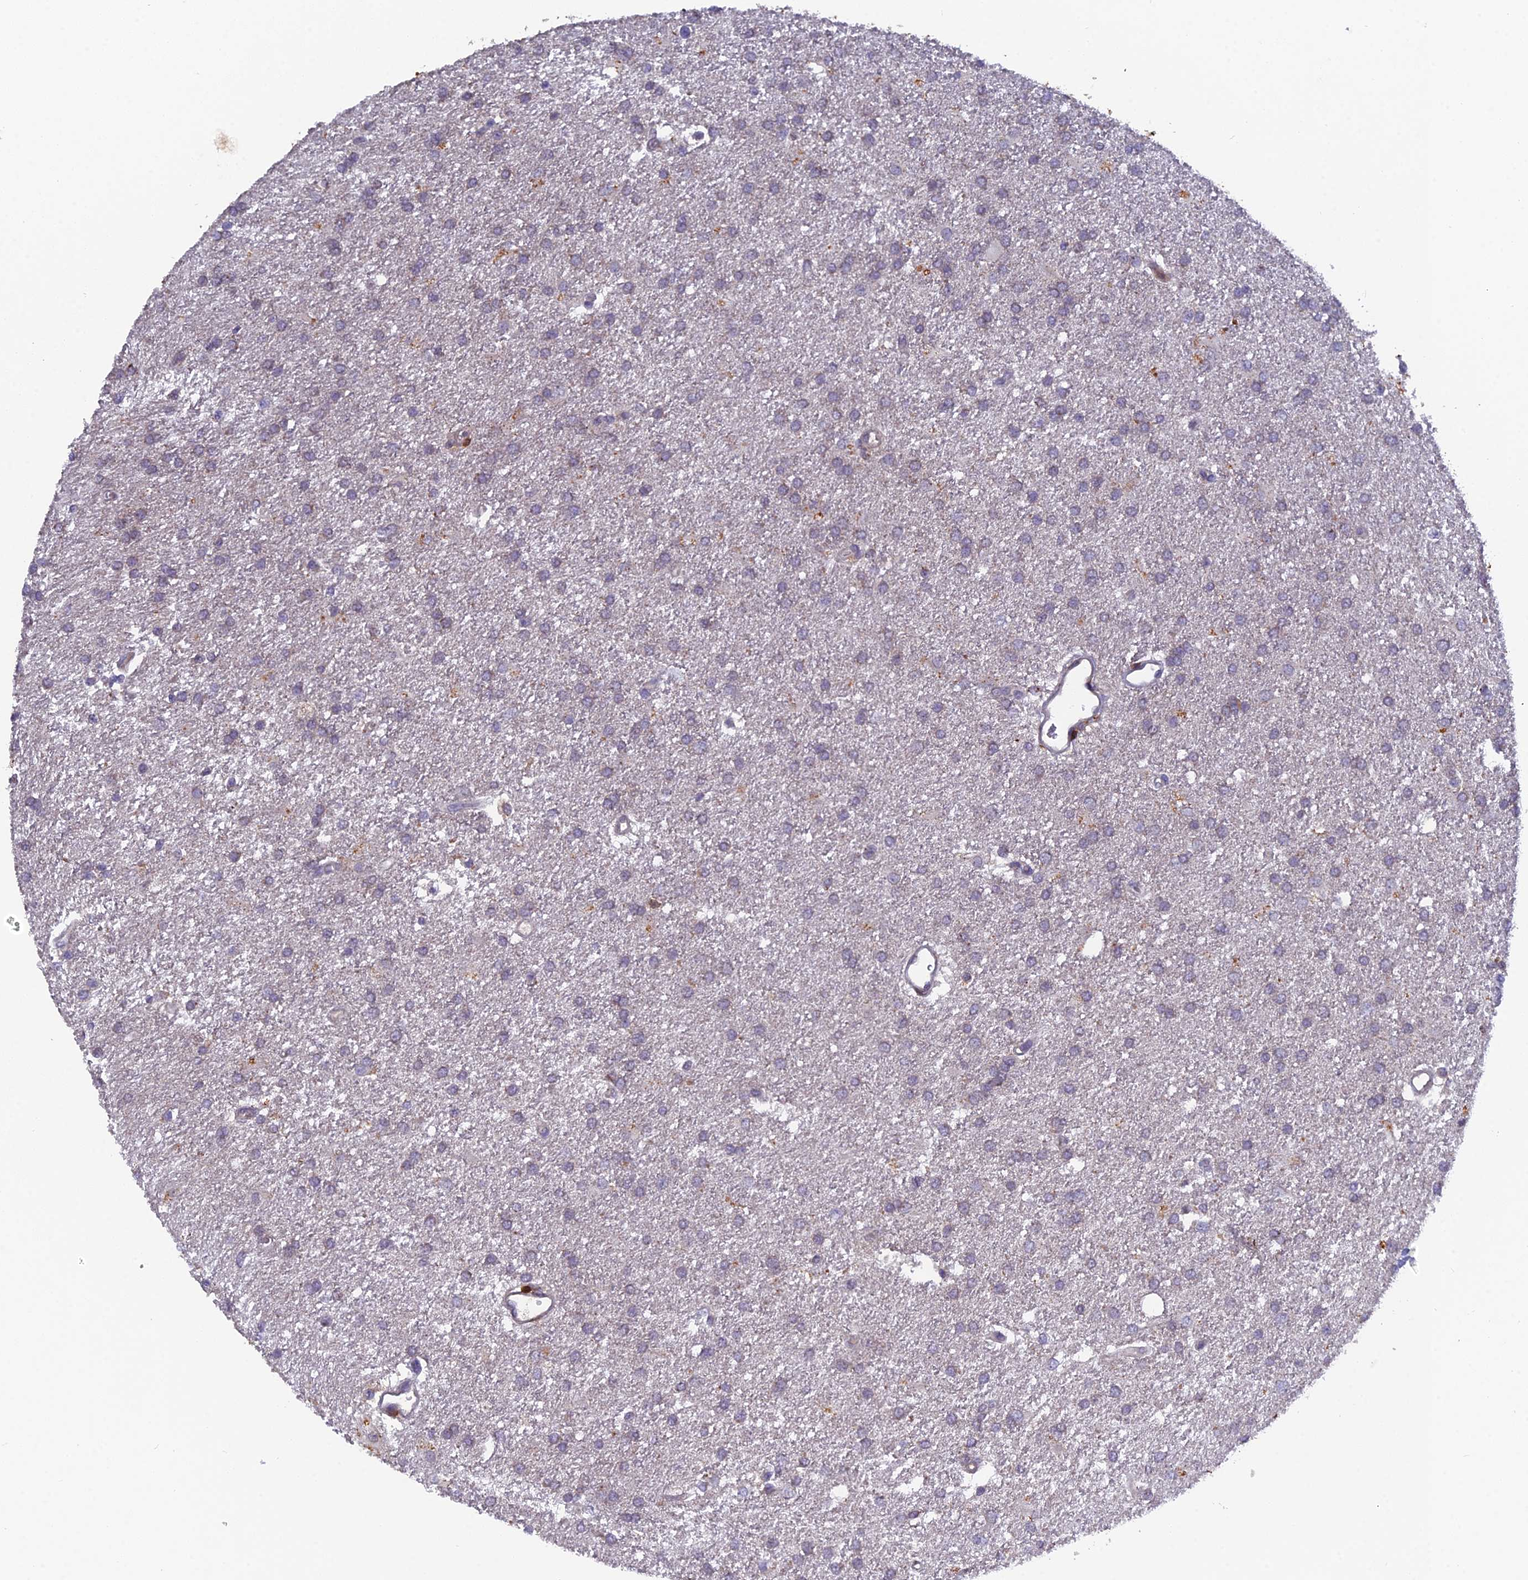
{"staining": {"intensity": "weak", "quantity": "25%-75%", "location": "cytoplasmic/membranous"}, "tissue": "glioma", "cell_type": "Tumor cells", "image_type": "cancer", "snomed": [{"axis": "morphology", "description": "Glioma, malignant, Low grade"}, {"axis": "topography", "description": "Brain"}], "caption": "Protein positivity by IHC reveals weak cytoplasmic/membranous expression in about 25%-75% of tumor cells in glioma.", "gene": "GALK2", "patient": {"sex": "male", "age": 66}}